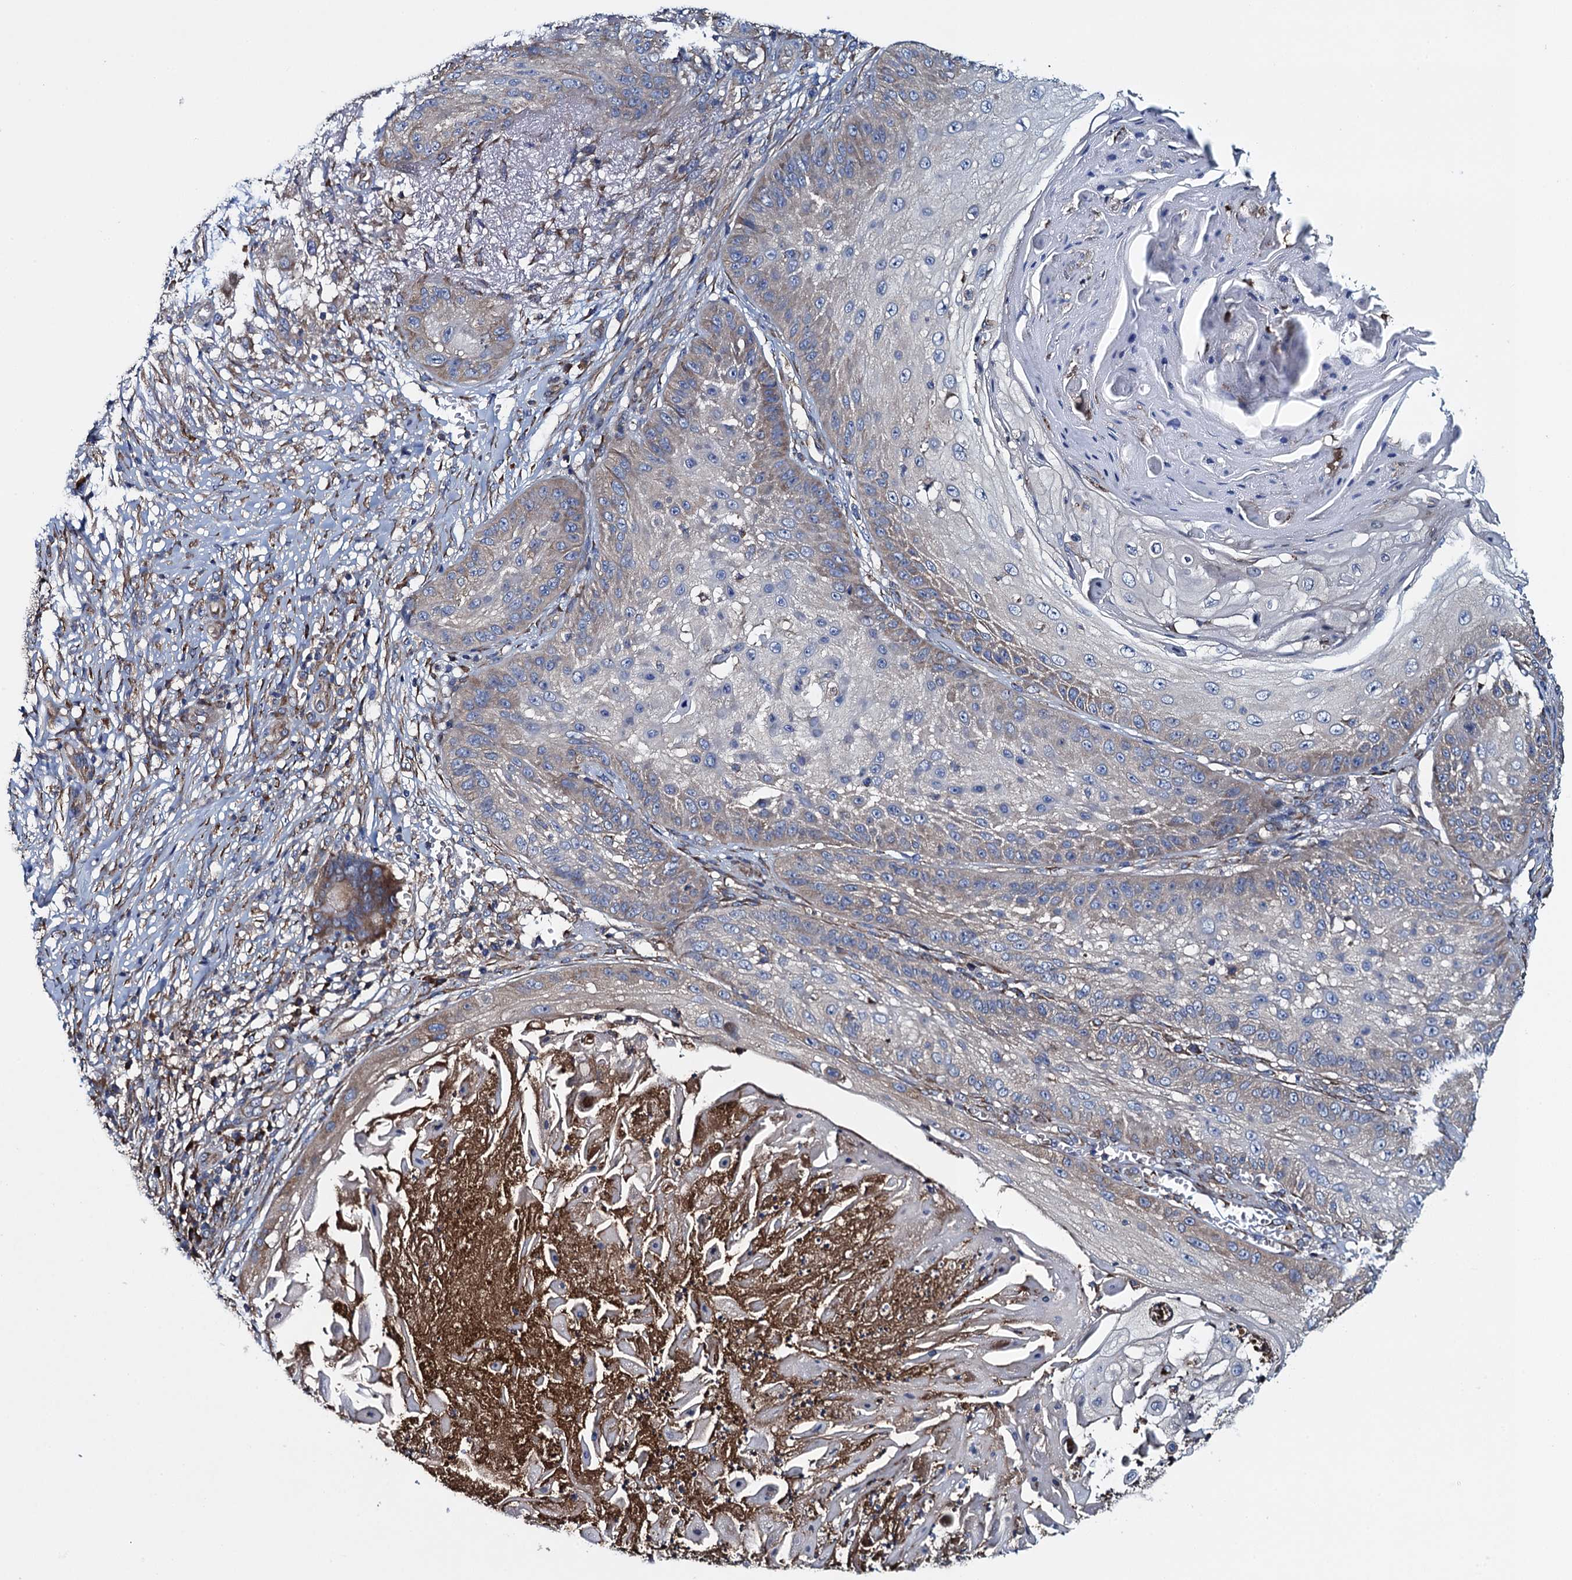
{"staining": {"intensity": "weak", "quantity": "25%-75%", "location": "cytoplasmic/membranous"}, "tissue": "skin cancer", "cell_type": "Tumor cells", "image_type": "cancer", "snomed": [{"axis": "morphology", "description": "Squamous cell carcinoma, NOS"}, {"axis": "topography", "description": "Skin"}], "caption": "Protein staining demonstrates weak cytoplasmic/membranous staining in approximately 25%-75% of tumor cells in squamous cell carcinoma (skin).", "gene": "ADCY9", "patient": {"sex": "male", "age": 70}}